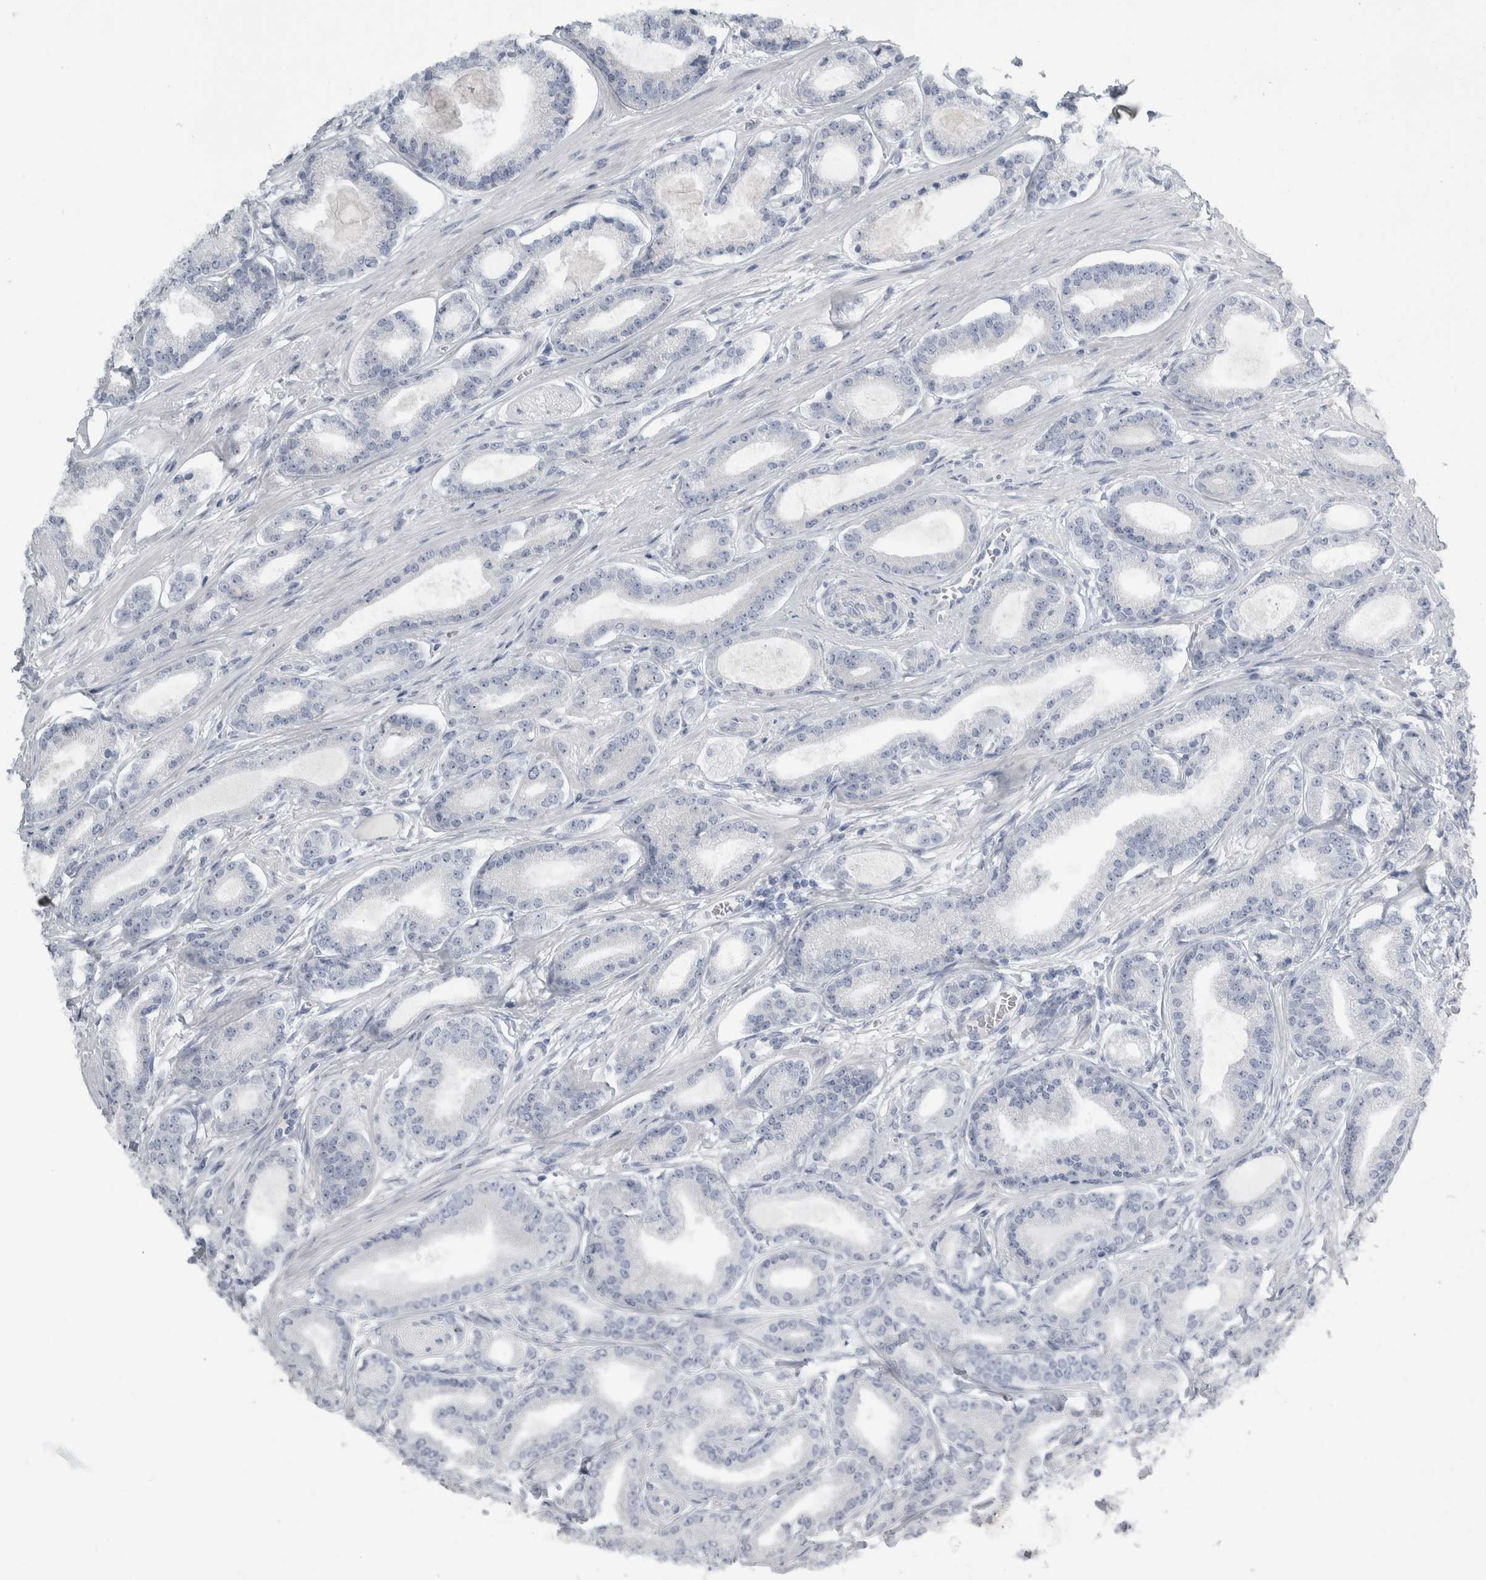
{"staining": {"intensity": "negative", "quantity": "none", "location": "none"}, "tissue": "prostate cancer", "cell_type": "Tumor cells", "image_type": "cancer", "snomed": [{"axis": "morphology", "description": "Adenocarcinoma, Low grade"}, {"axis": "topography", "description": "Prostate"}], "caption": "Tumor cells show no significant positivity in prostate cancer (low-grade adenocarcinoma). (Immunohistochemistry (ihc), brightfield microscopy, high magnification).", "gene": "FXYD7", "patient": {"sex": "male", "age": 60}}